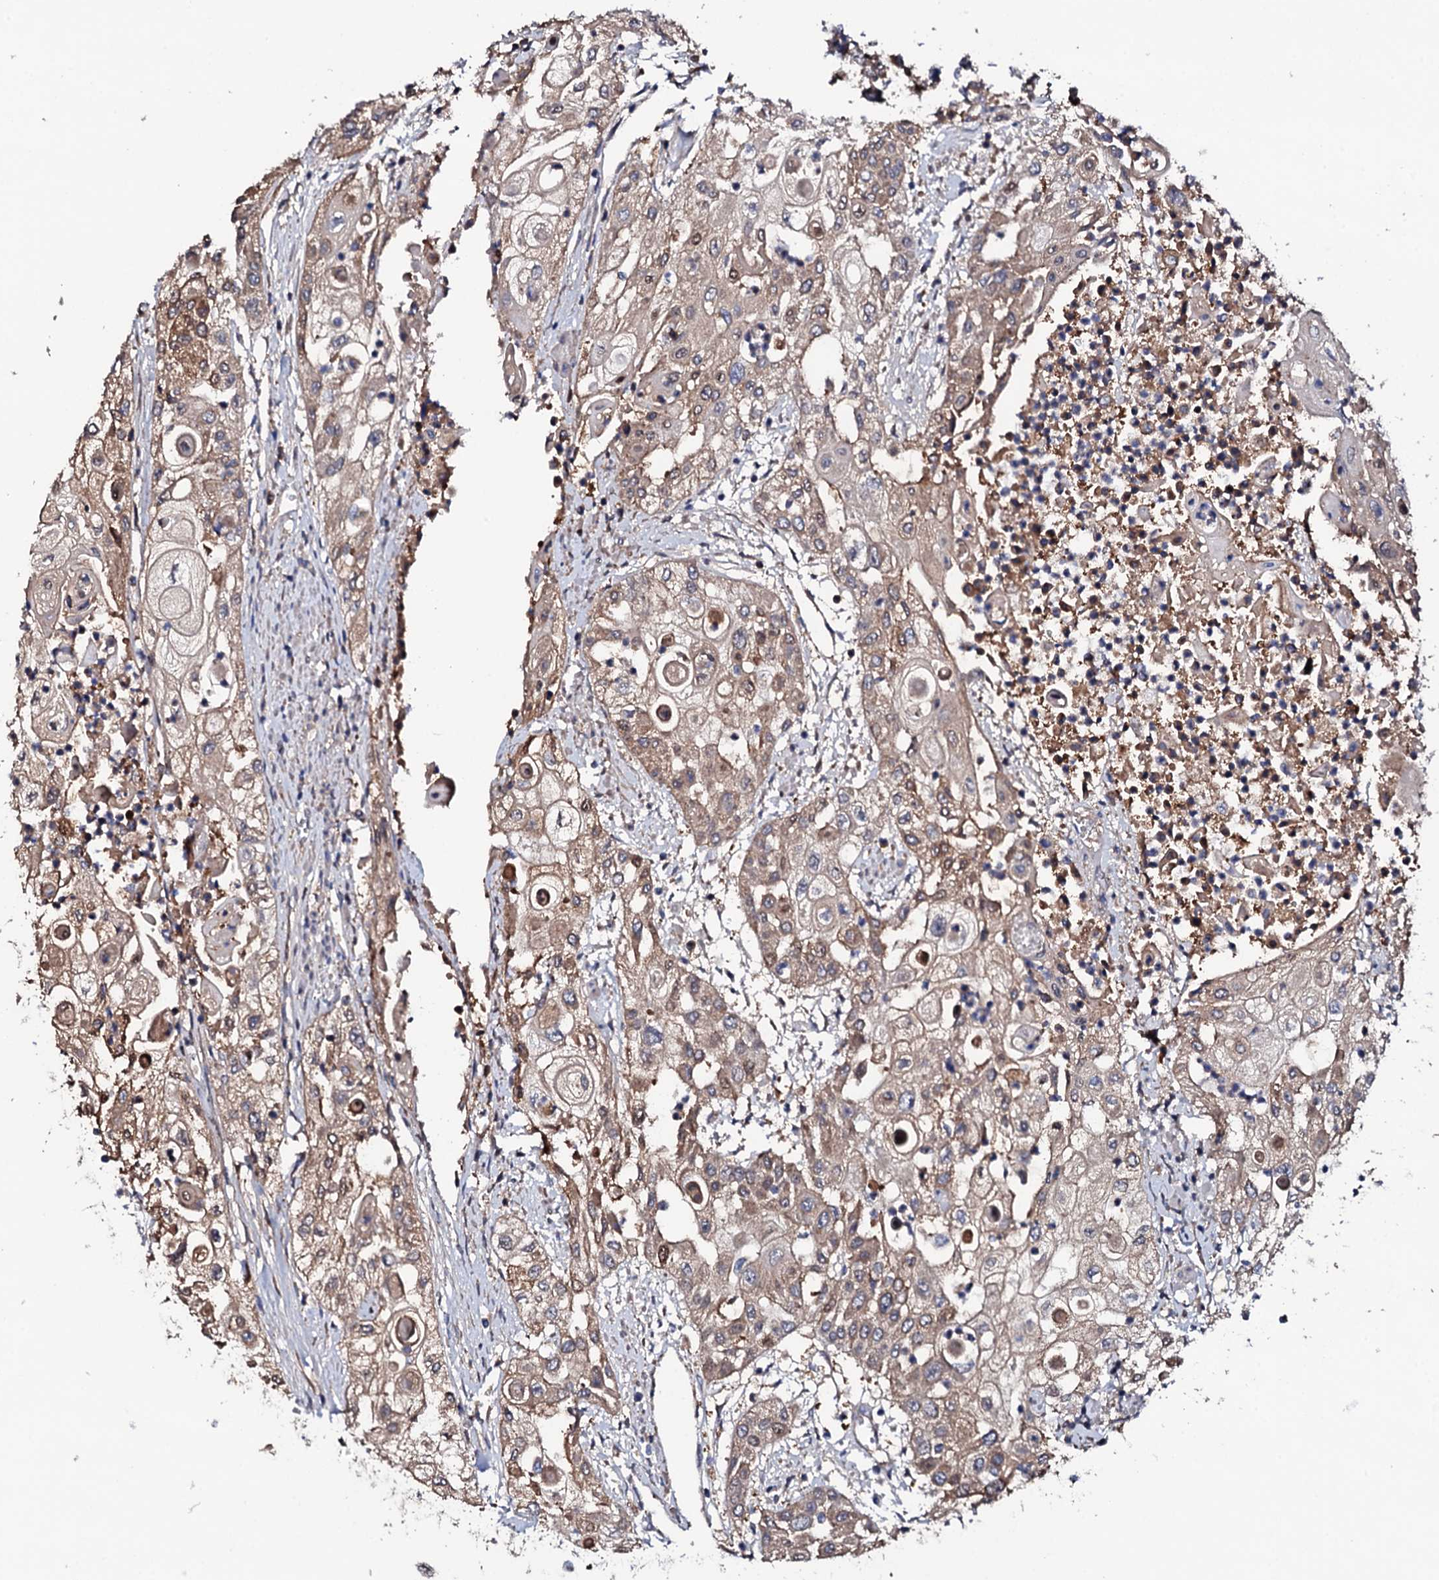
{"staining": {"intensity": "moderate", "quantity": ">75%", "location": "cytoplasmic/membranous"}, "tissue": "urothelial cancer", "cell_type": "Tumor cells", "image_type": "cancer", "snomed": [{"axis": "morphology", "description": "Urothelial carcinoma, High grade"}, {"axis": "topography", "description": "Urinary bladder"}], "caption": "This image reveals urothelial carcinoma (high-grade) stained with immunohistochemistry (IHC) to label a protein in brown. The cytoplasmic/membranous of tumor cells show moderate positivity for the protein. Nuclei are counter-stained blue.", "gene": "TCAF2", "patient": {"sex": "female", "age": 79}}